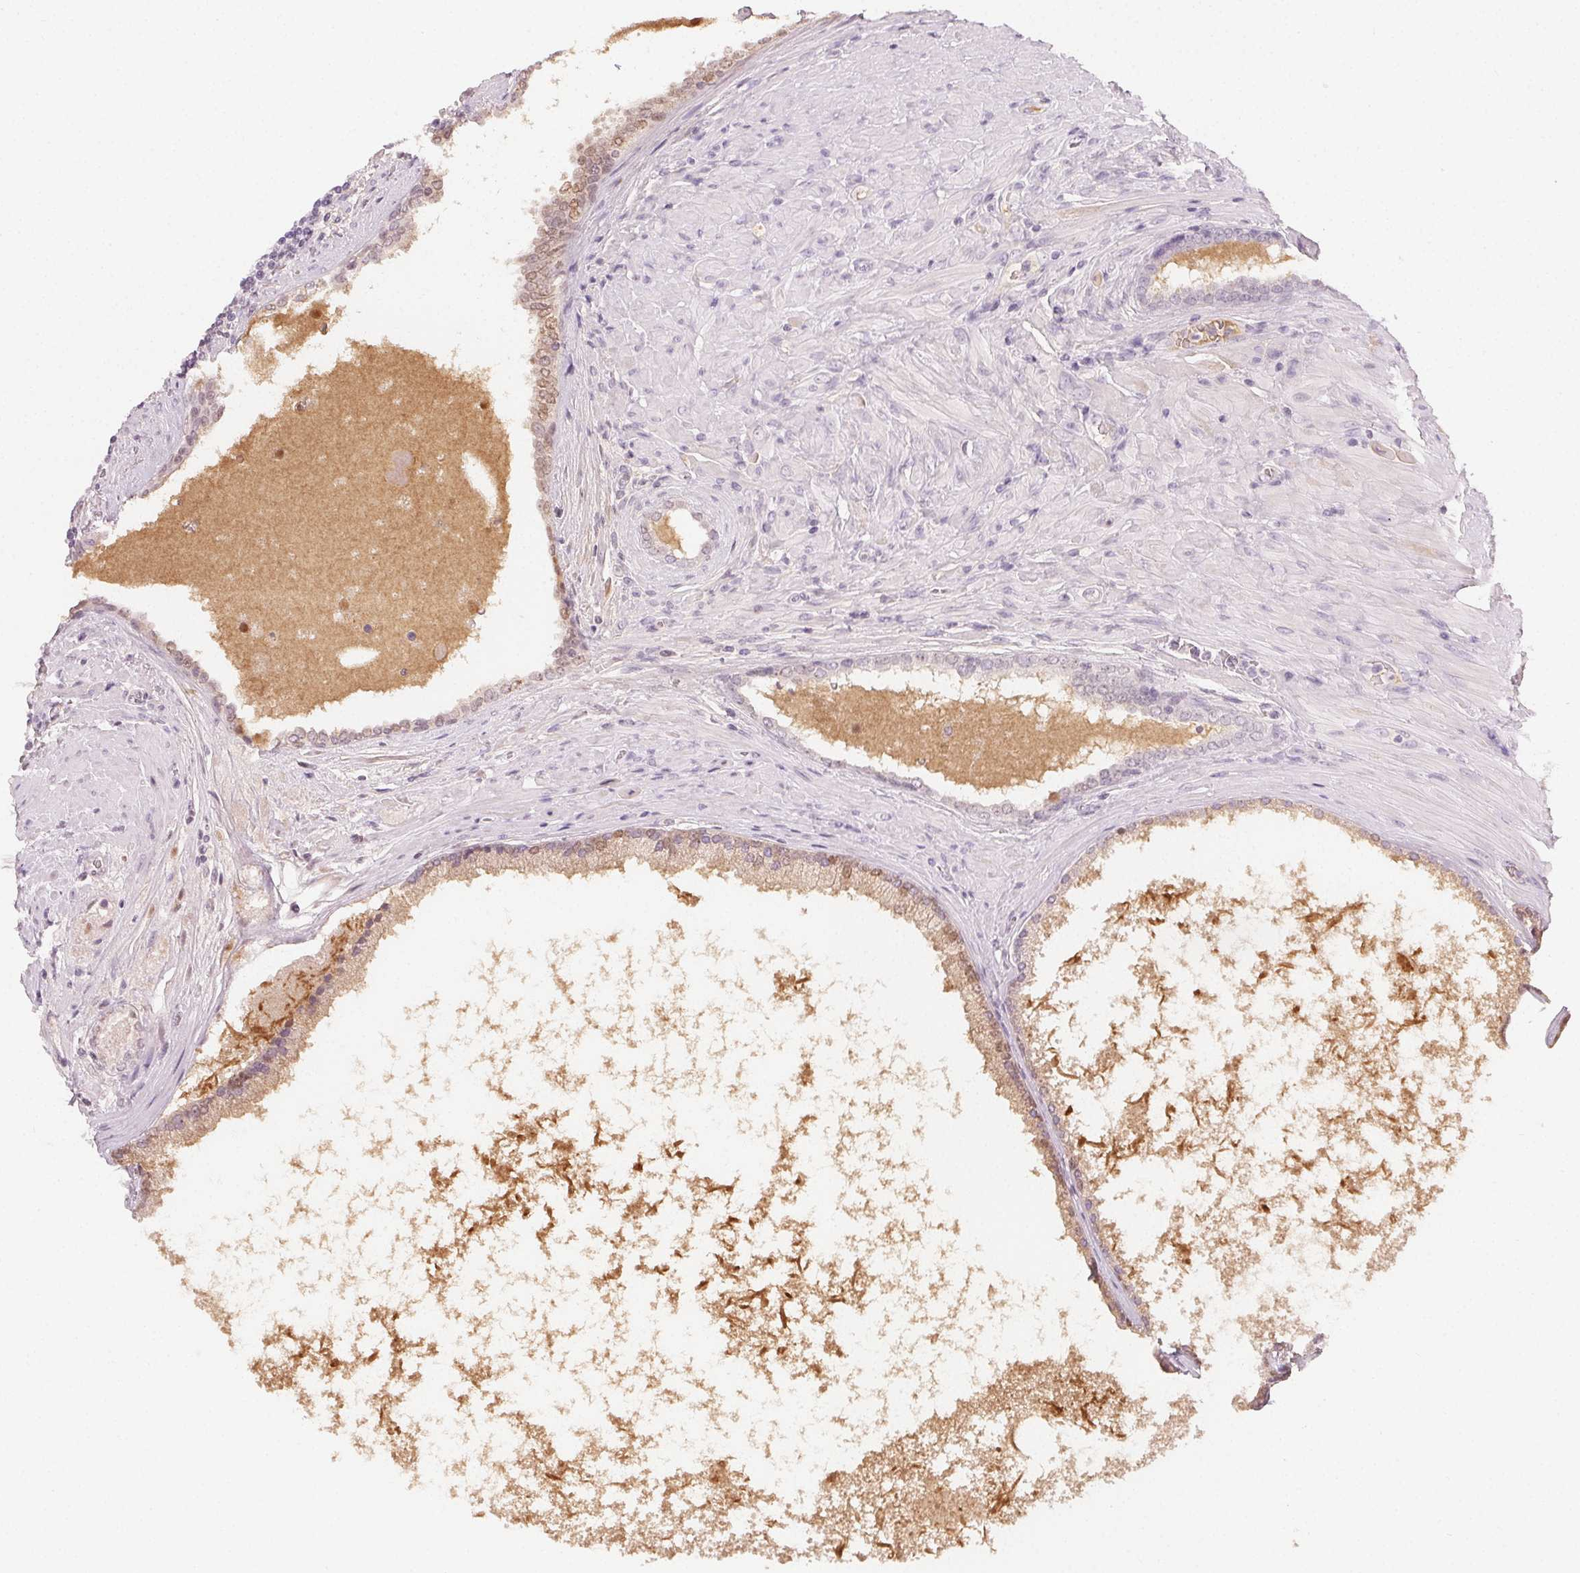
{"staining": {"intensity": "weak", "quantity": "25%-75%", "location": "nuclear"}, "tissue": "prostate cancer", "cell_type": "Tumor cells", "image_type": "cancer", "snomed": [{"axis": "morphology", "description": "Adenocarcinoma, High grade"}, {"axis": "topography", "description": "Prostate"}], "caption": "About 25%-75% of tumor cells in human adenocarcinoma (high-grade) (prostate) show weak nuclear protein expression as visualized by brown immunohistochemical staining.", "gene": "AFM", "patient": {"sex": "male", "age": 73}}